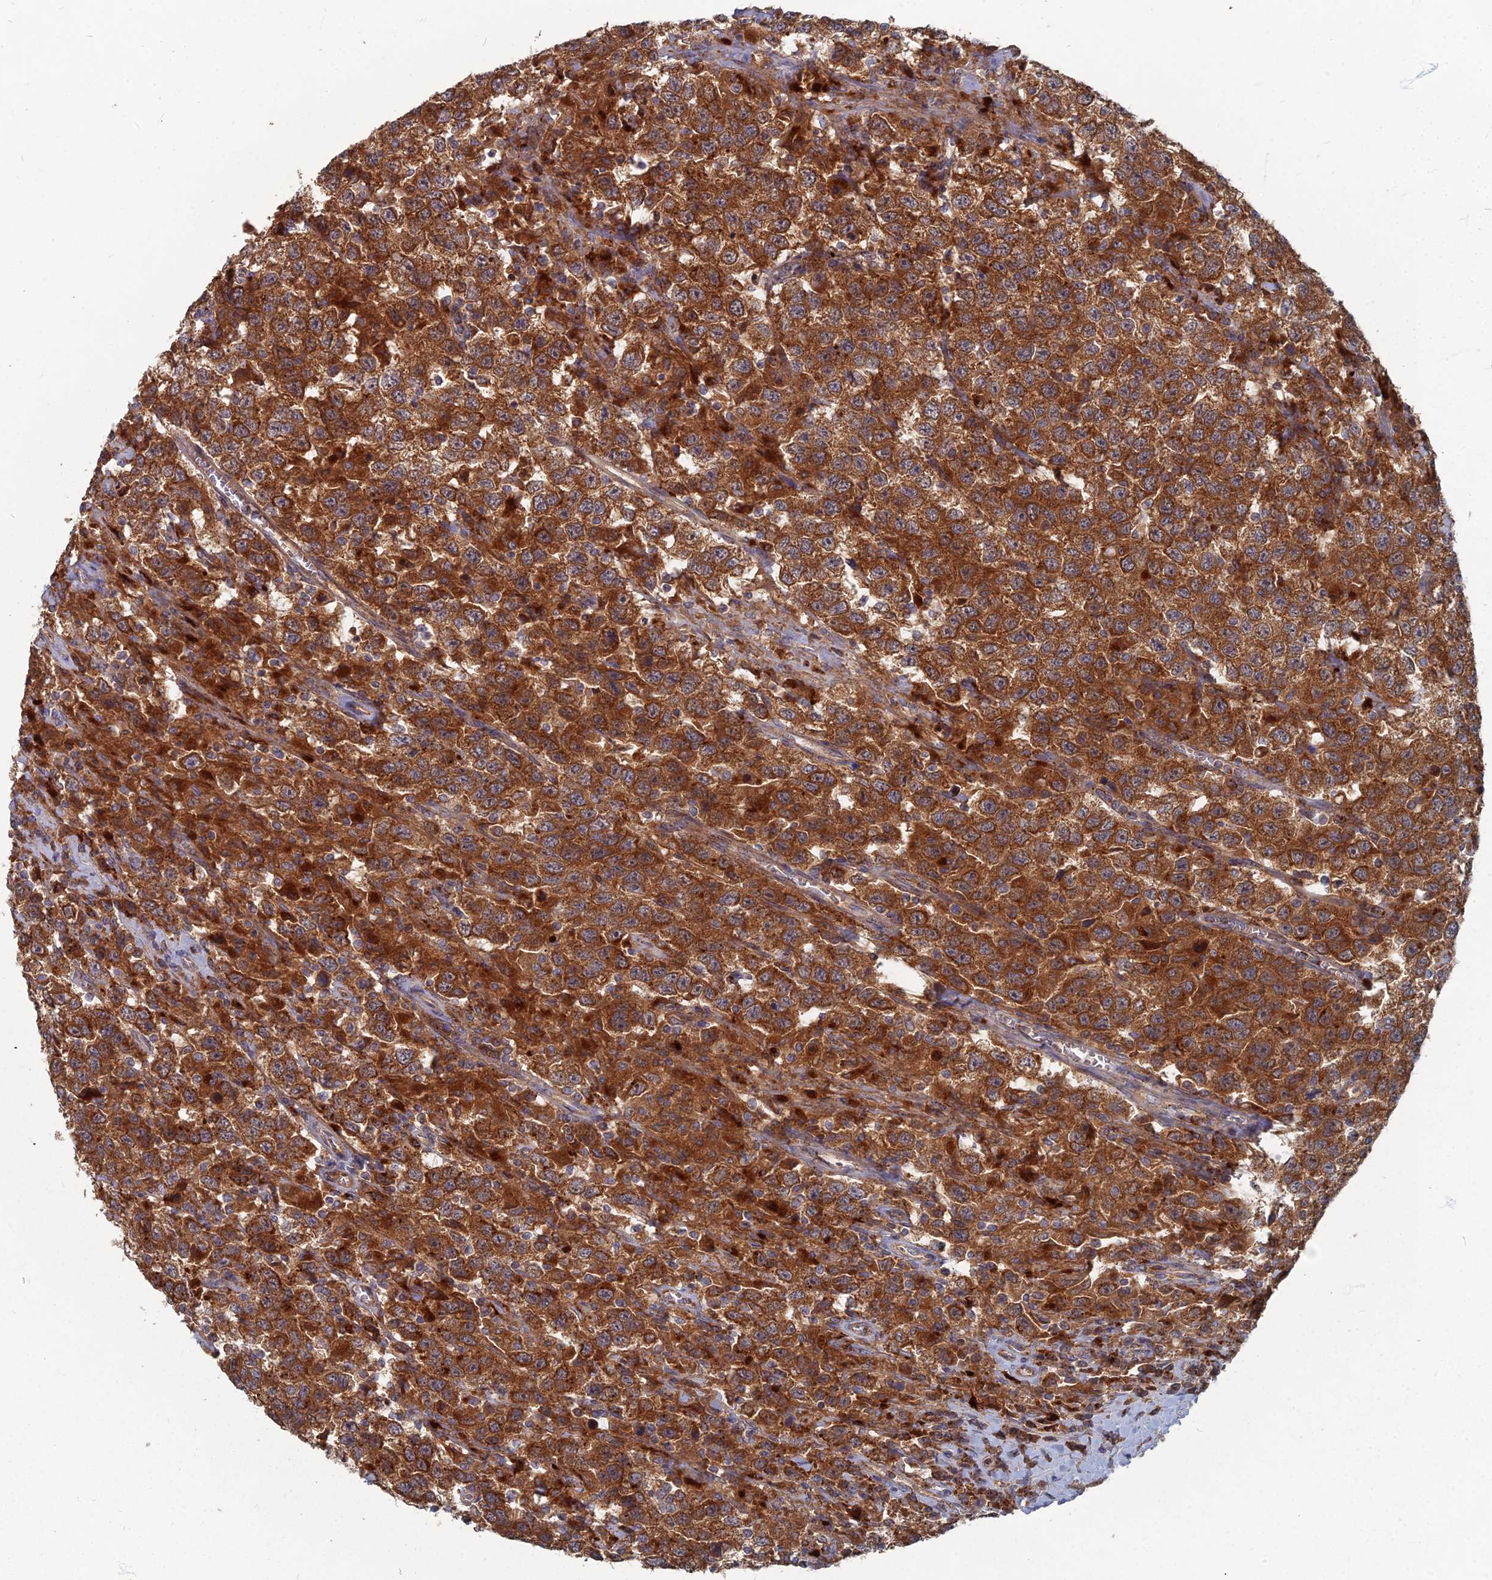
{"staining": {"intensity": "strong", "quantity": ">75%", "location": "cytoplasmic/membranous"}, "tissue": "testis cancer", "cell_type": "Tumor cells", "image_type": "cancer", "snomed": [{"axis": "morphology", "description": "Seminoma, NOS"}, {"axis": "topography", "description": "Testis"}], "caption": "The image displays staining of testis seminoma, revealing strong cytoplasmic/membranous protein expression (brown color) within tumor cells.", "gene": "PPCDC", "patient": {"sex": "male", "age": 41}}